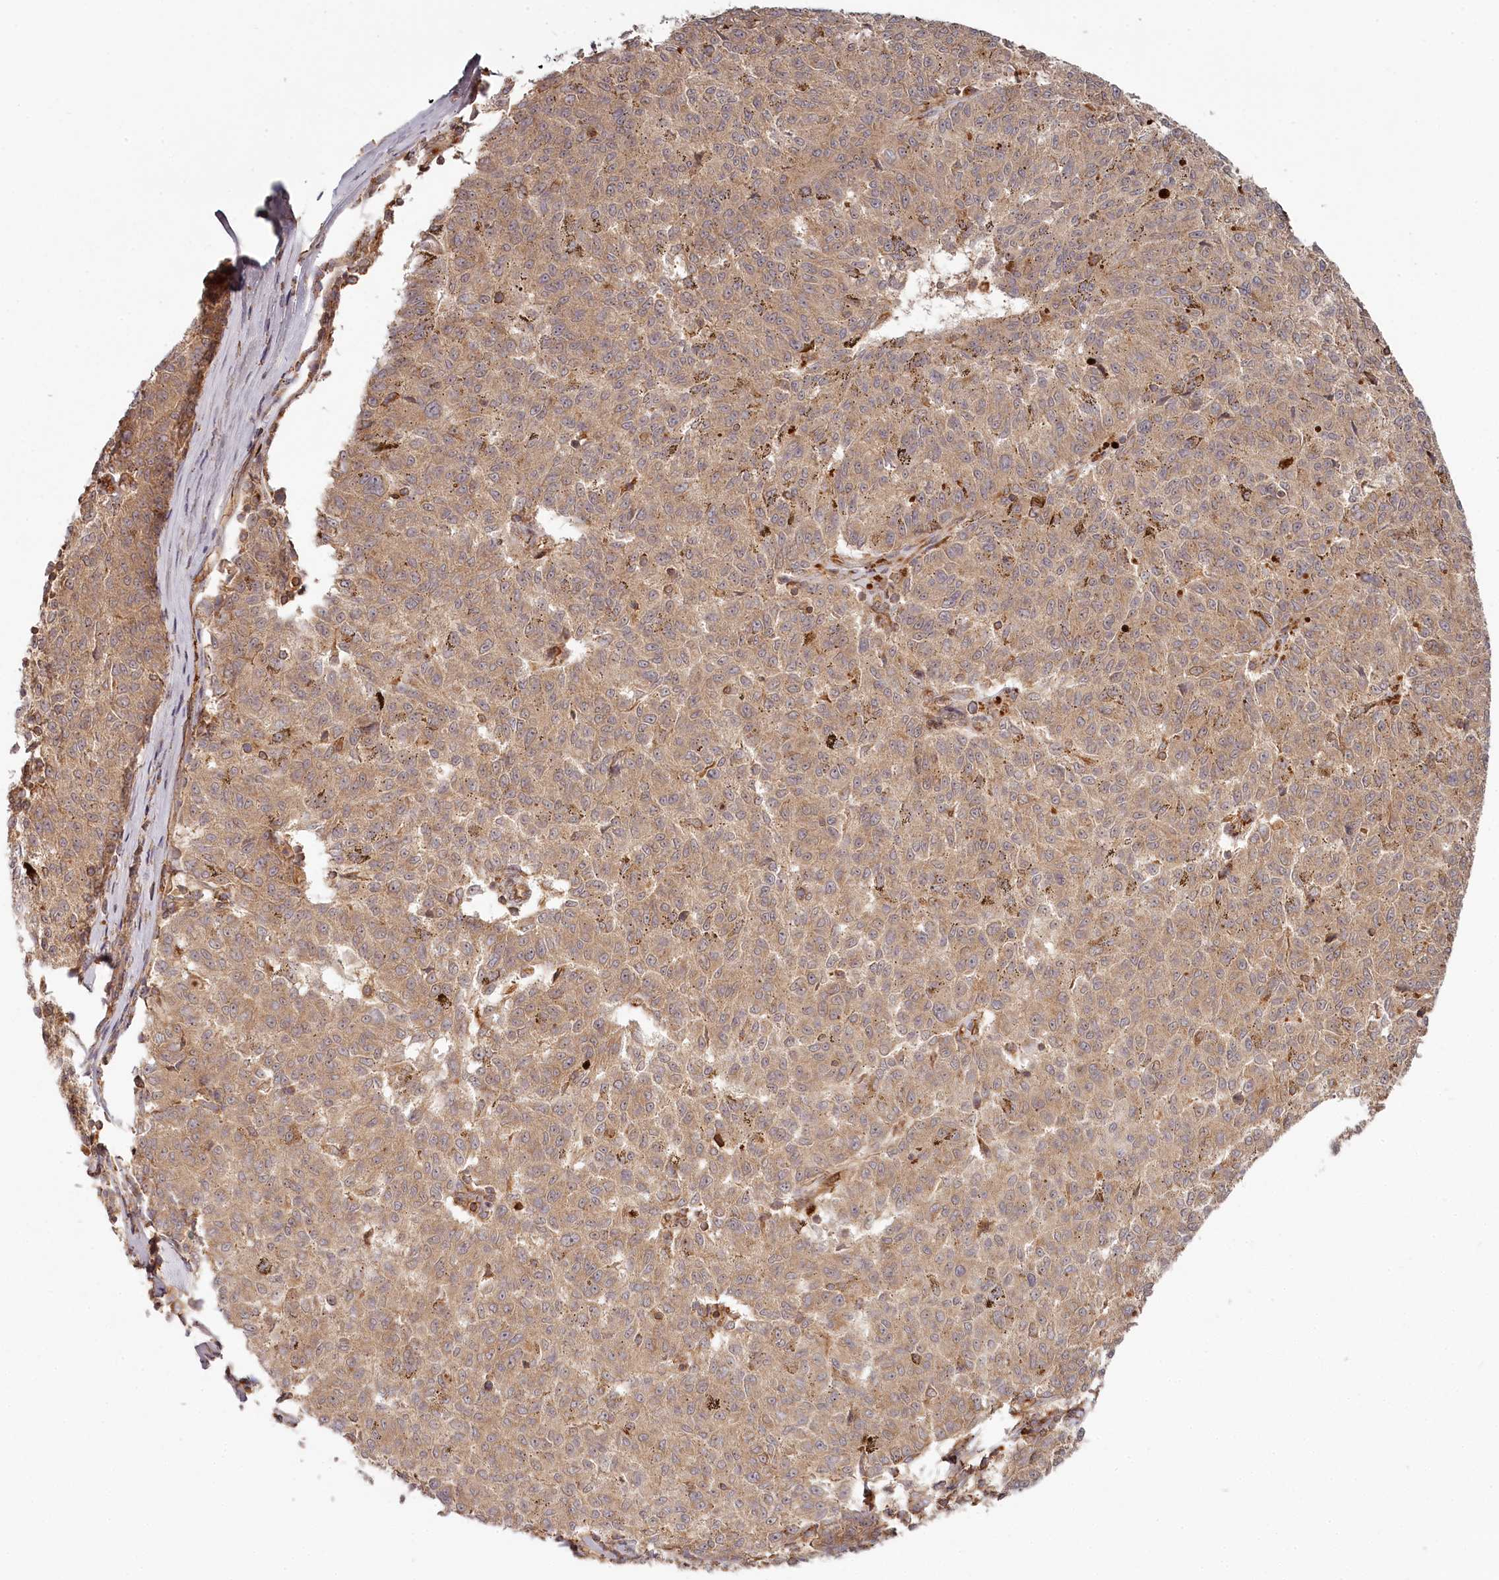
{"staining": {"intensity": "moderate", "quantity": ">75%", "location": "cytoplasmic/membranous"}, "tissue": "melanoma", "cell_type": "Tumor cells", "image_type": "cancer", "snomed": [{"axis": "morphology", "description": "Malignant melanoma, NOS"}, {"axis": "topography", "description": "Skin"}], "caption": "IHC of human malignant melanoma exhibits medium levels of moderate cytoplasmic/membranous expression in approximately >75% of tumor cells. (Stains: DAB (3,3'-diaminobenzidine) in brown, nuclei in blue, Microscopy: brightfield microscopy at high magnification).", "gene": "TMIE", "patient": {"sex": "female", "age": 72}}